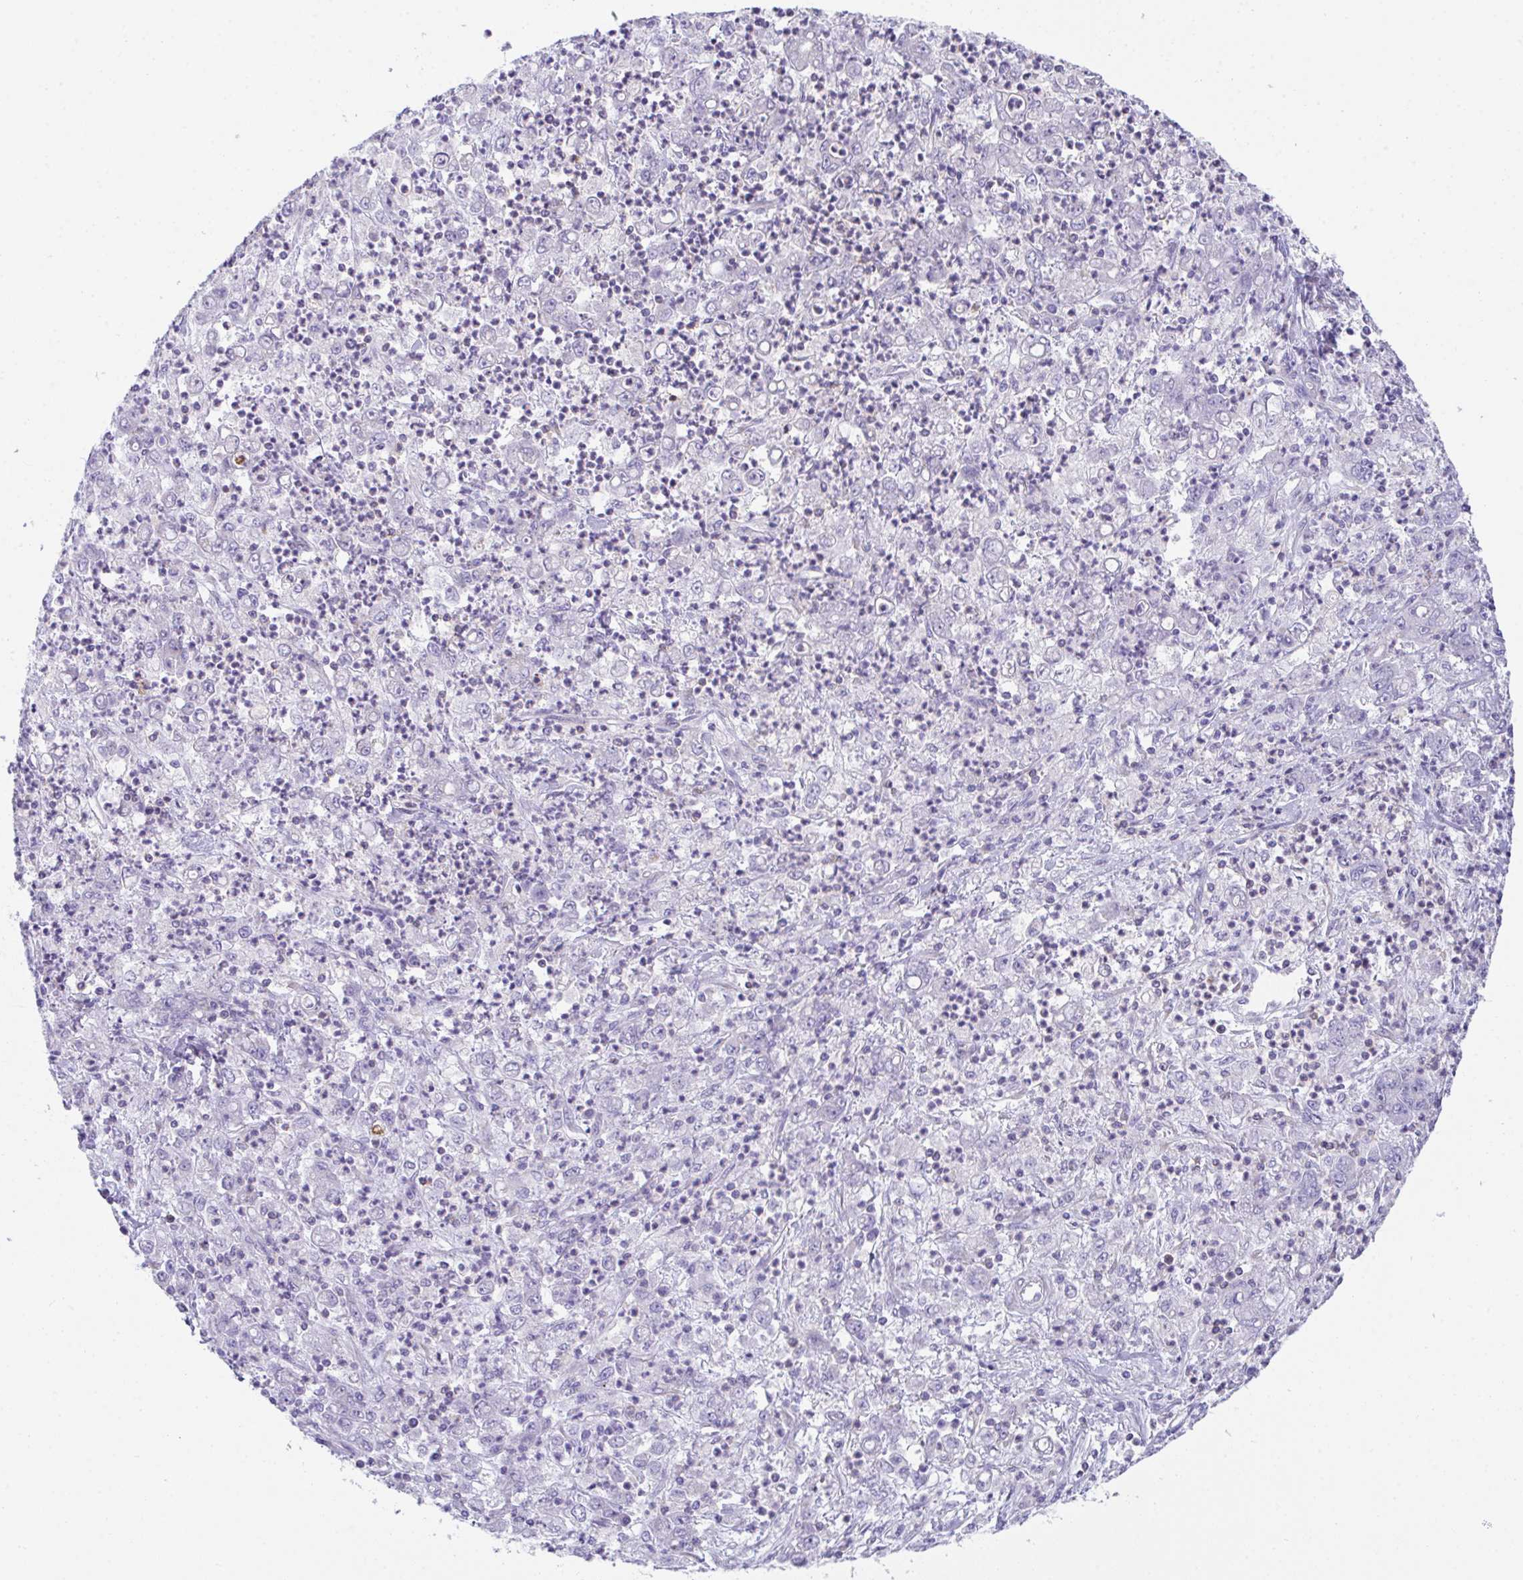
{"staining": {"intensity": "negative", "quantity": "none", "location": "none"}, "tissue": "stomach cancer", "cell_type": "Tumor cells", "image_type": "cancer", "snomed": [{"axis": "morphology", "description": "Adenocarcinoma, NOS"}, {"axis": "topography", "description": "Stomach, lower"}], "caption": "IHC of human adenocarcinoma (stomach) exhibits no staining in tumor cells.", "gene": "MIA3", "patient": {"sex": "female", "age": 71}}